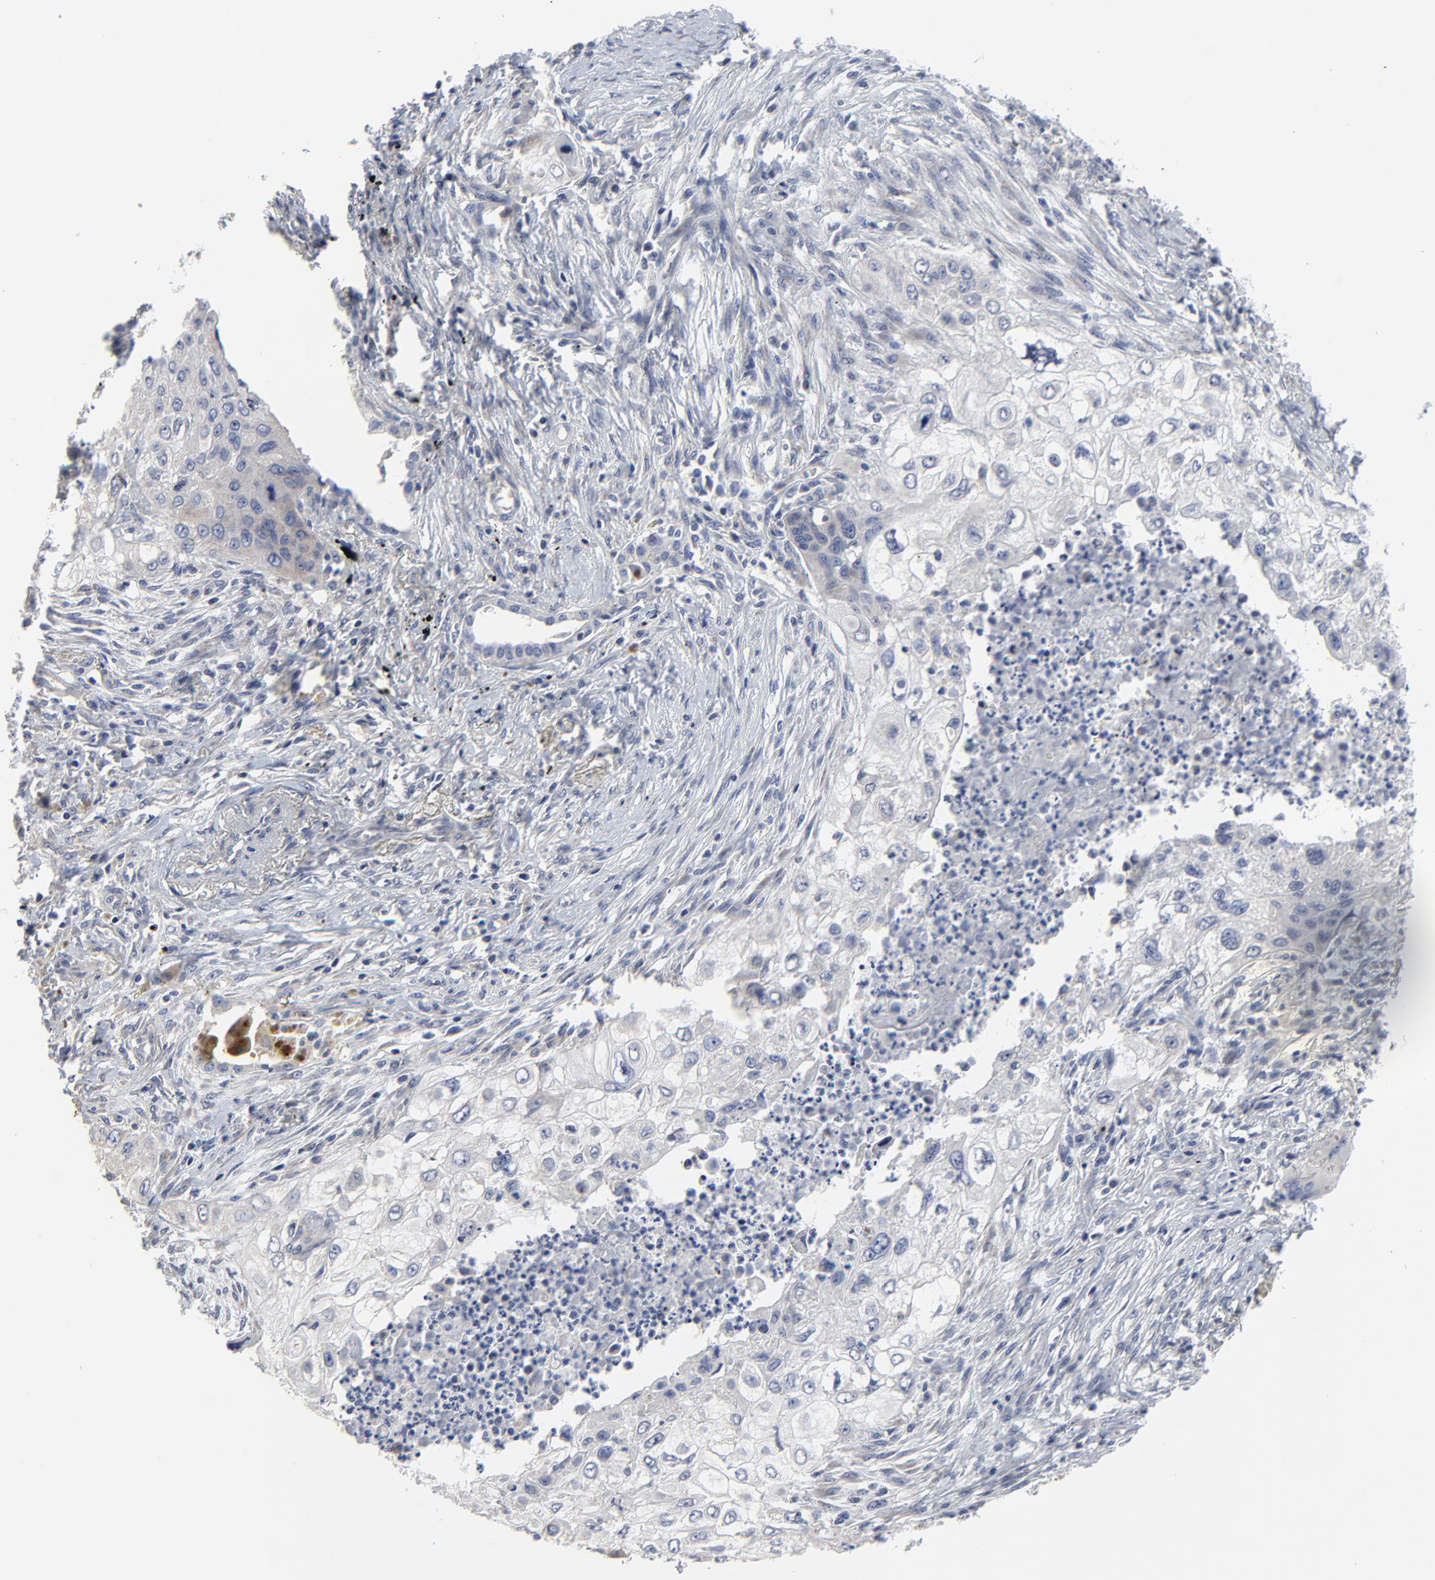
{"staining": {"intensity": "negative", "quantity": "none", "location": "none"}, "tissue": "lung cancer", "cell_type": "Tumor cells", "image_type": "cancer", "snomed": [{"axis": "morphology", "description": "Squamous cell carcinoma, NOS"}, {"axis": "topography", "description": "Lung"}], "caption": "A micrograph of human squamous cell carcinoma (lung) is negative for staining in tumor cells.", "gene": "NLGN3", "patient": {"sex": "male", "age": 71}}